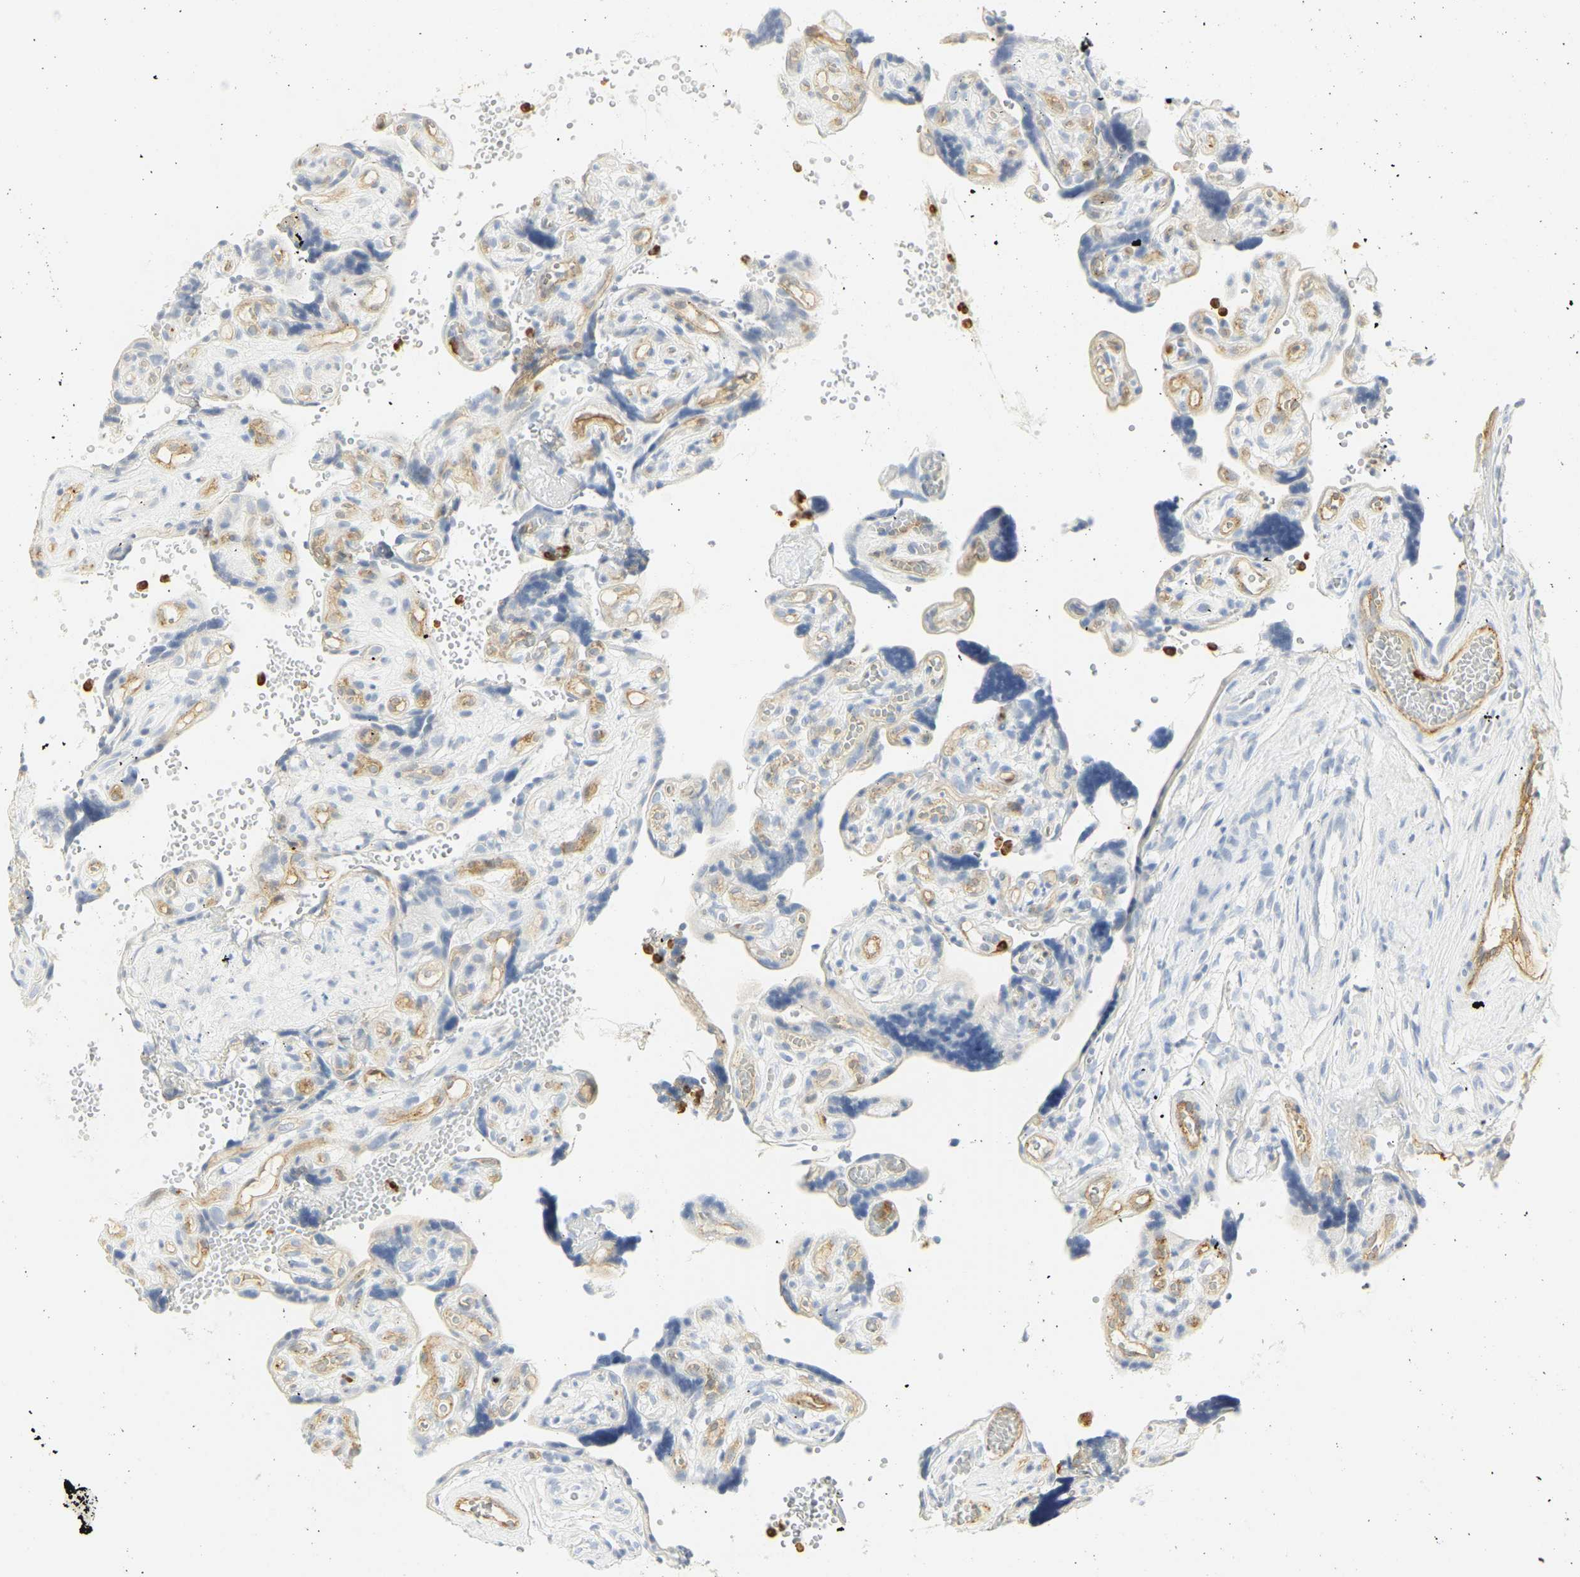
{"staining": {"intensity": "negative", "quantity": "none", "location": "none"}, "tissue": "placenta", "cell_type": "Trophoblastic cells", "image_type": "normal", "snomed": [{"axis": "morphology", "description": "Normal tissue, NOS"}, {"axis": "topography", "description": "Placenta"}], "caption": "Trophoblastic cells are negative for protein expression in normal human placenta. (DAB (3,3'-diaminobenzidine) immunohistochemistry (IHC) with hematoxylin counter stain).", "gene": "CEACAM5", "patient": {"sex": "female", "age": 30}}